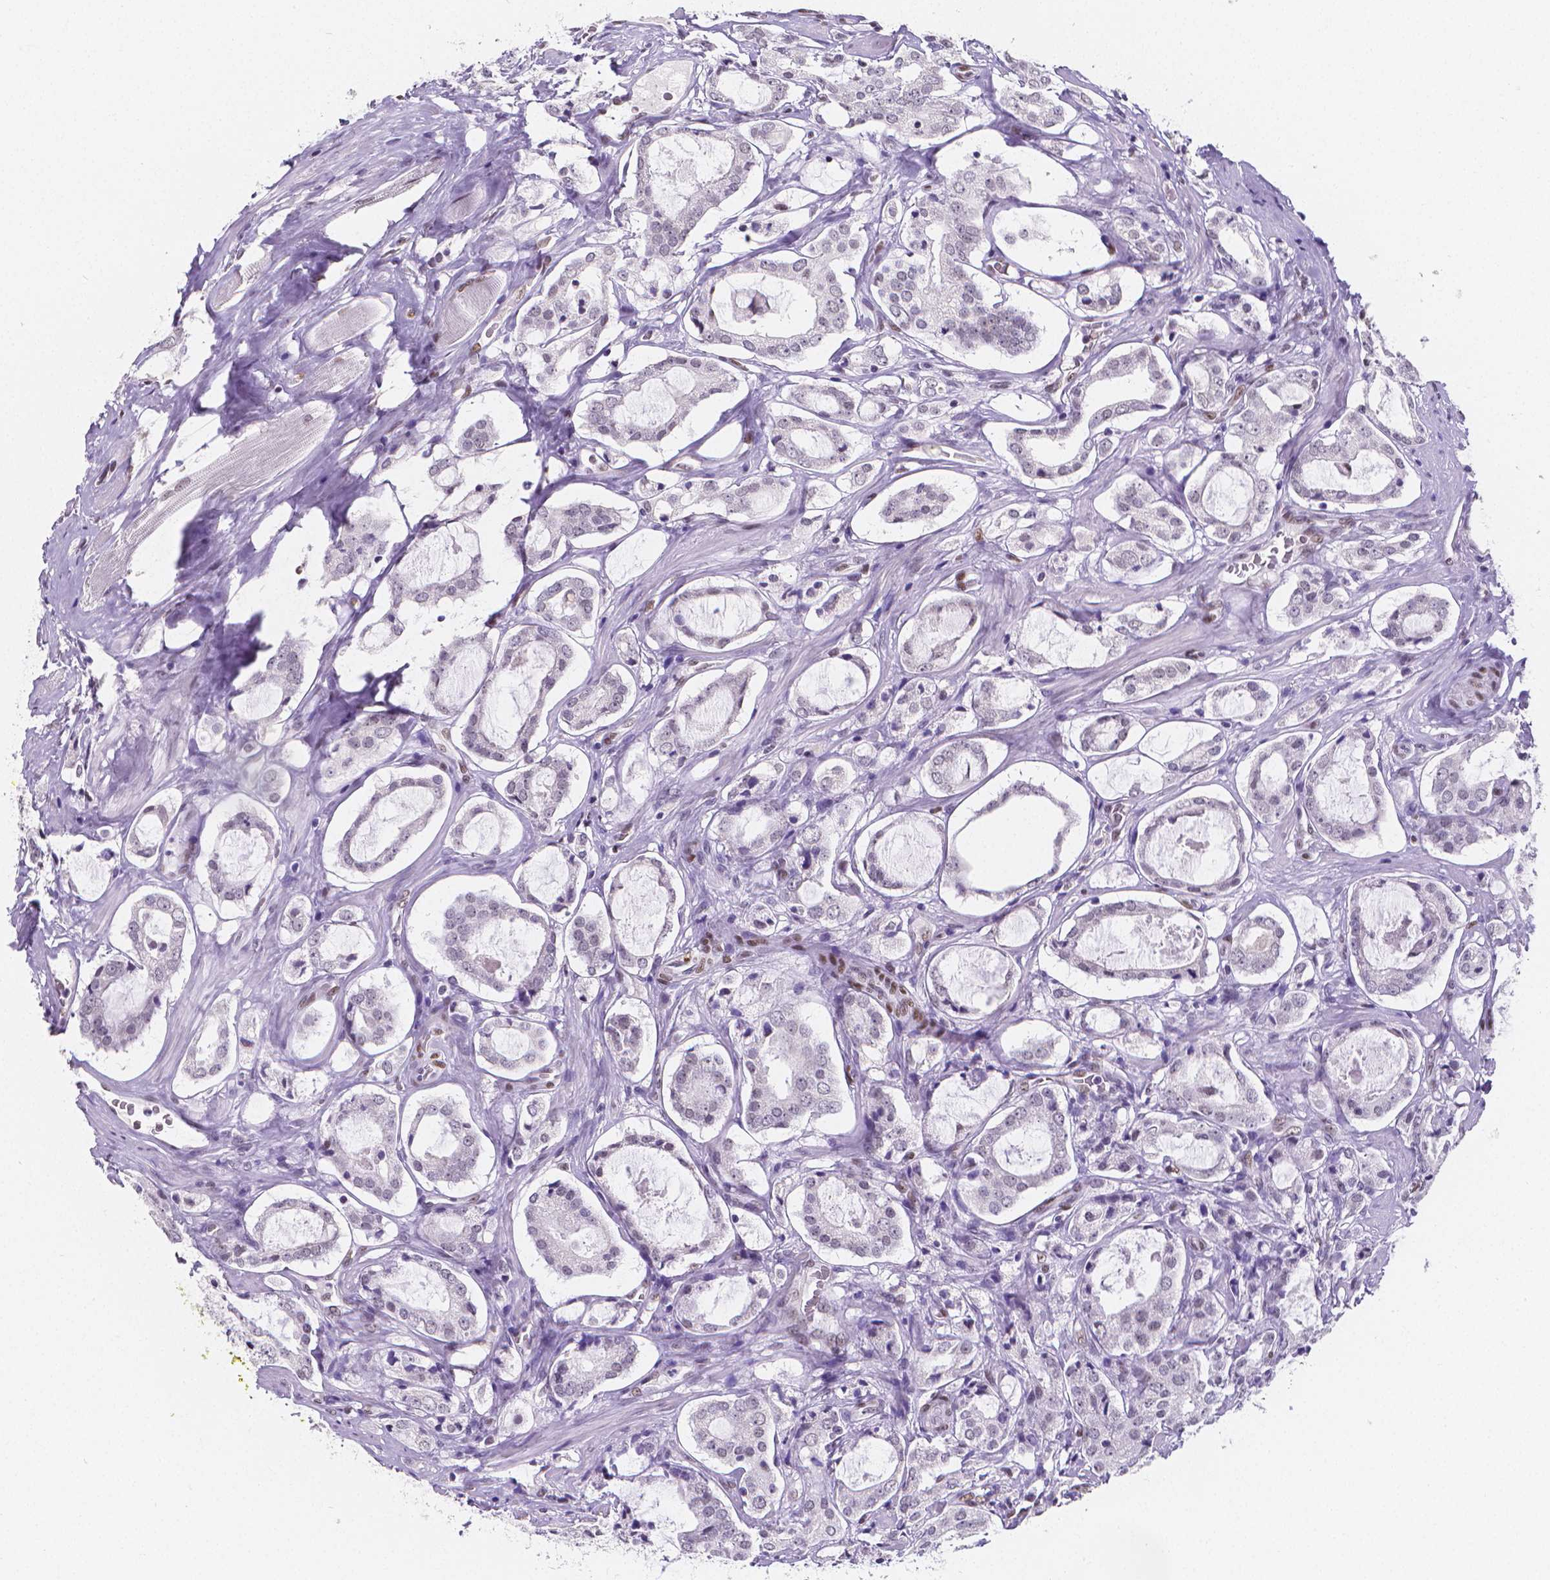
{"staining": {"intensity": "negative", "quantity": "none", "location": "none"}, "tissue": "prostate cancer", "cell_type": "Tumor cells", "image_type": "cancer", "snomed": [{"axis": "morphology", "description": "Adenocarcinoma, NOS"}, {"axis": "topography", "description": "Prostate"}], "caption": "The image displays no staining of tumor cells in prostate cancer (adenocarcinoma).", "gene": "MEF2C", "patient": {"sex": "male", "age": 66}}